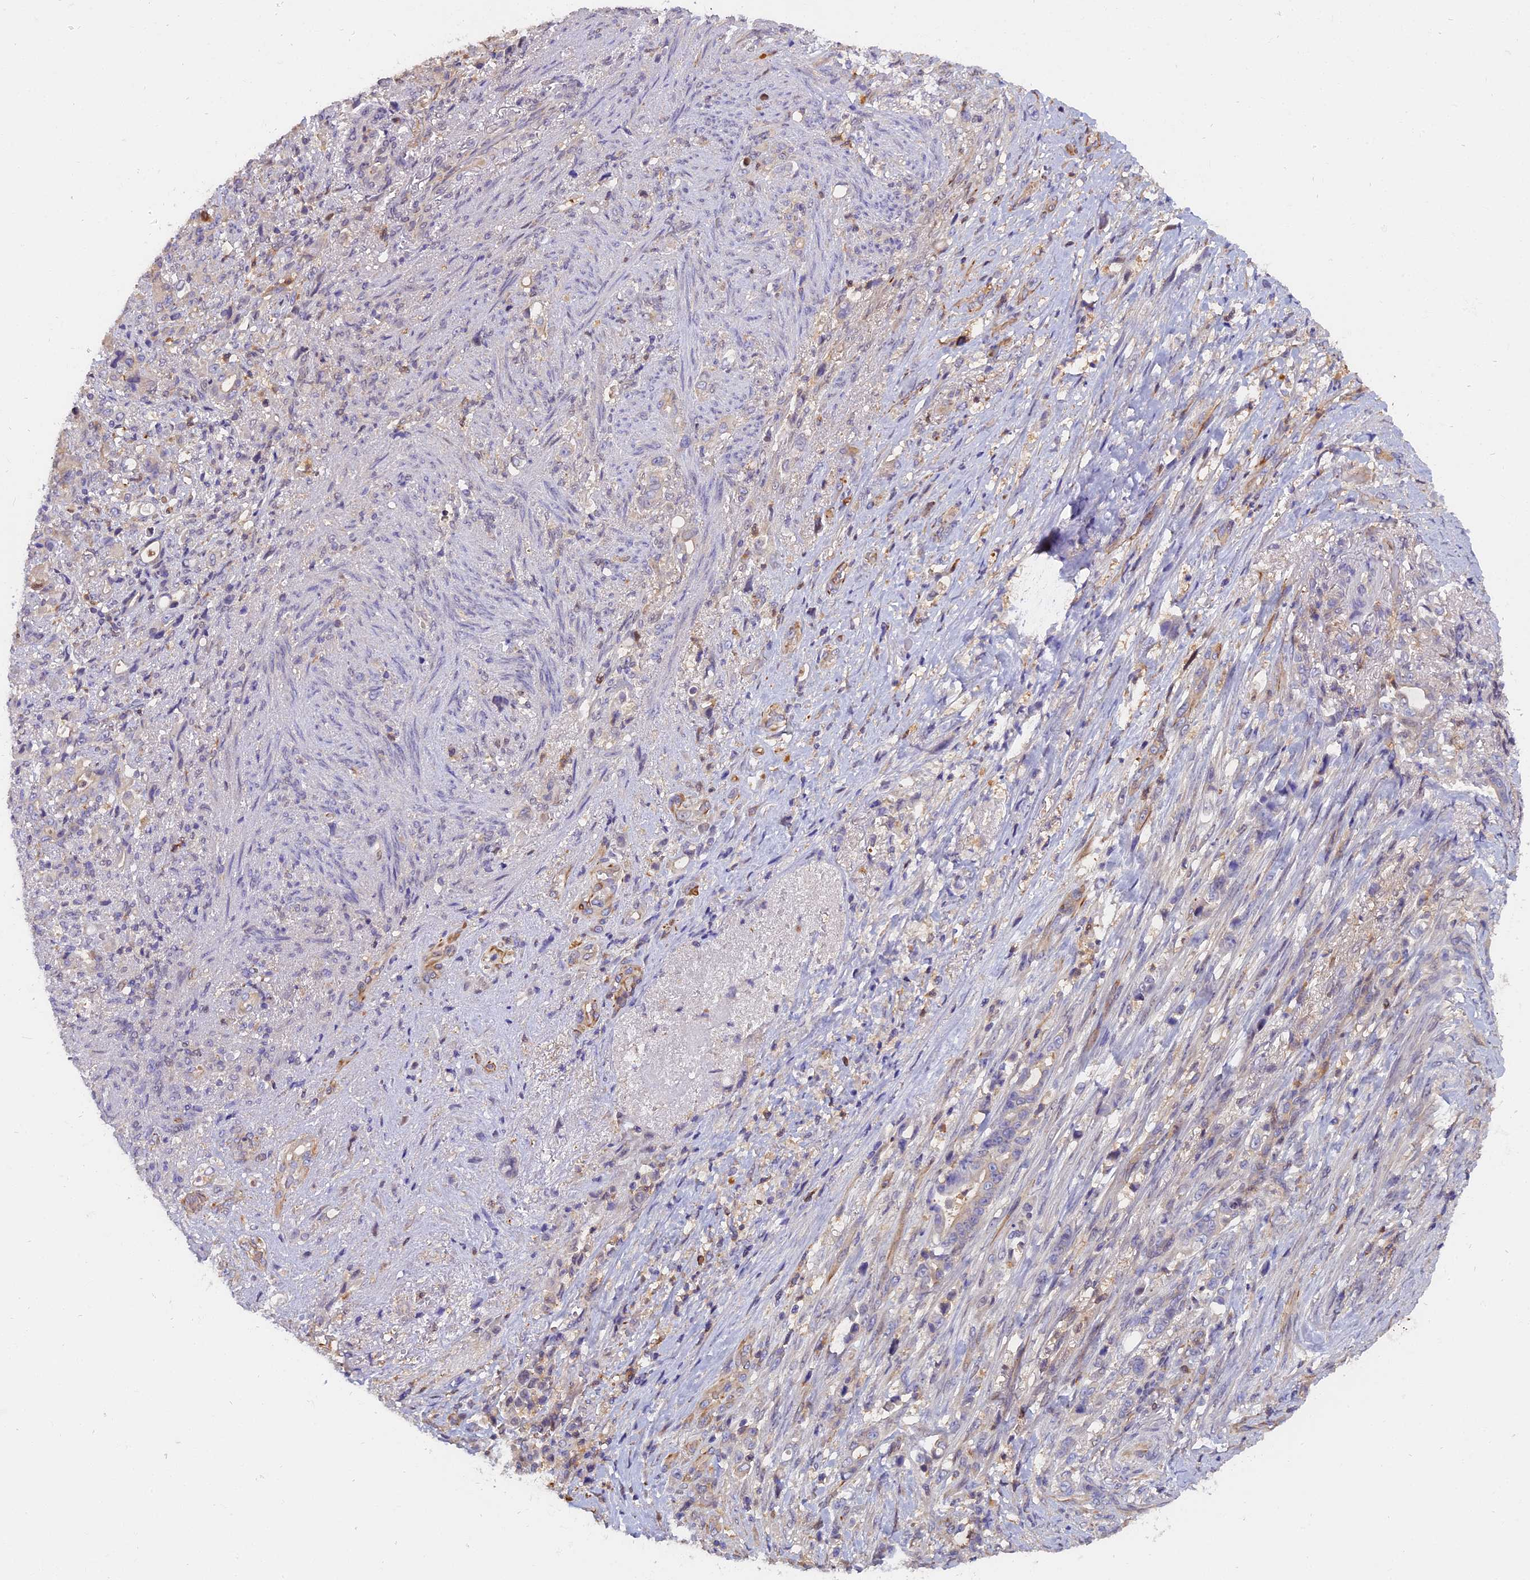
{"staining": {"intensity": "negative", "quantity": "none", "location": "none"}, "tissue": "stomach cancer", "cell_type": "Tumor cells", "image_type": "cancer", "snomed": [{"axis": "morphology", "description": "Normal tissue, NOS"}, {"axis": "morphology", "description": "Adenocarcinoma, NOS"}, {"axis": "topography", "description": "Stomach"}], "caption": "Human stomach adenocarcinoma stained for a protein using IHC displays no expression in tumor cells.", "gene": "FAM118B", "patient": {"sex": "female", "age": 79}}